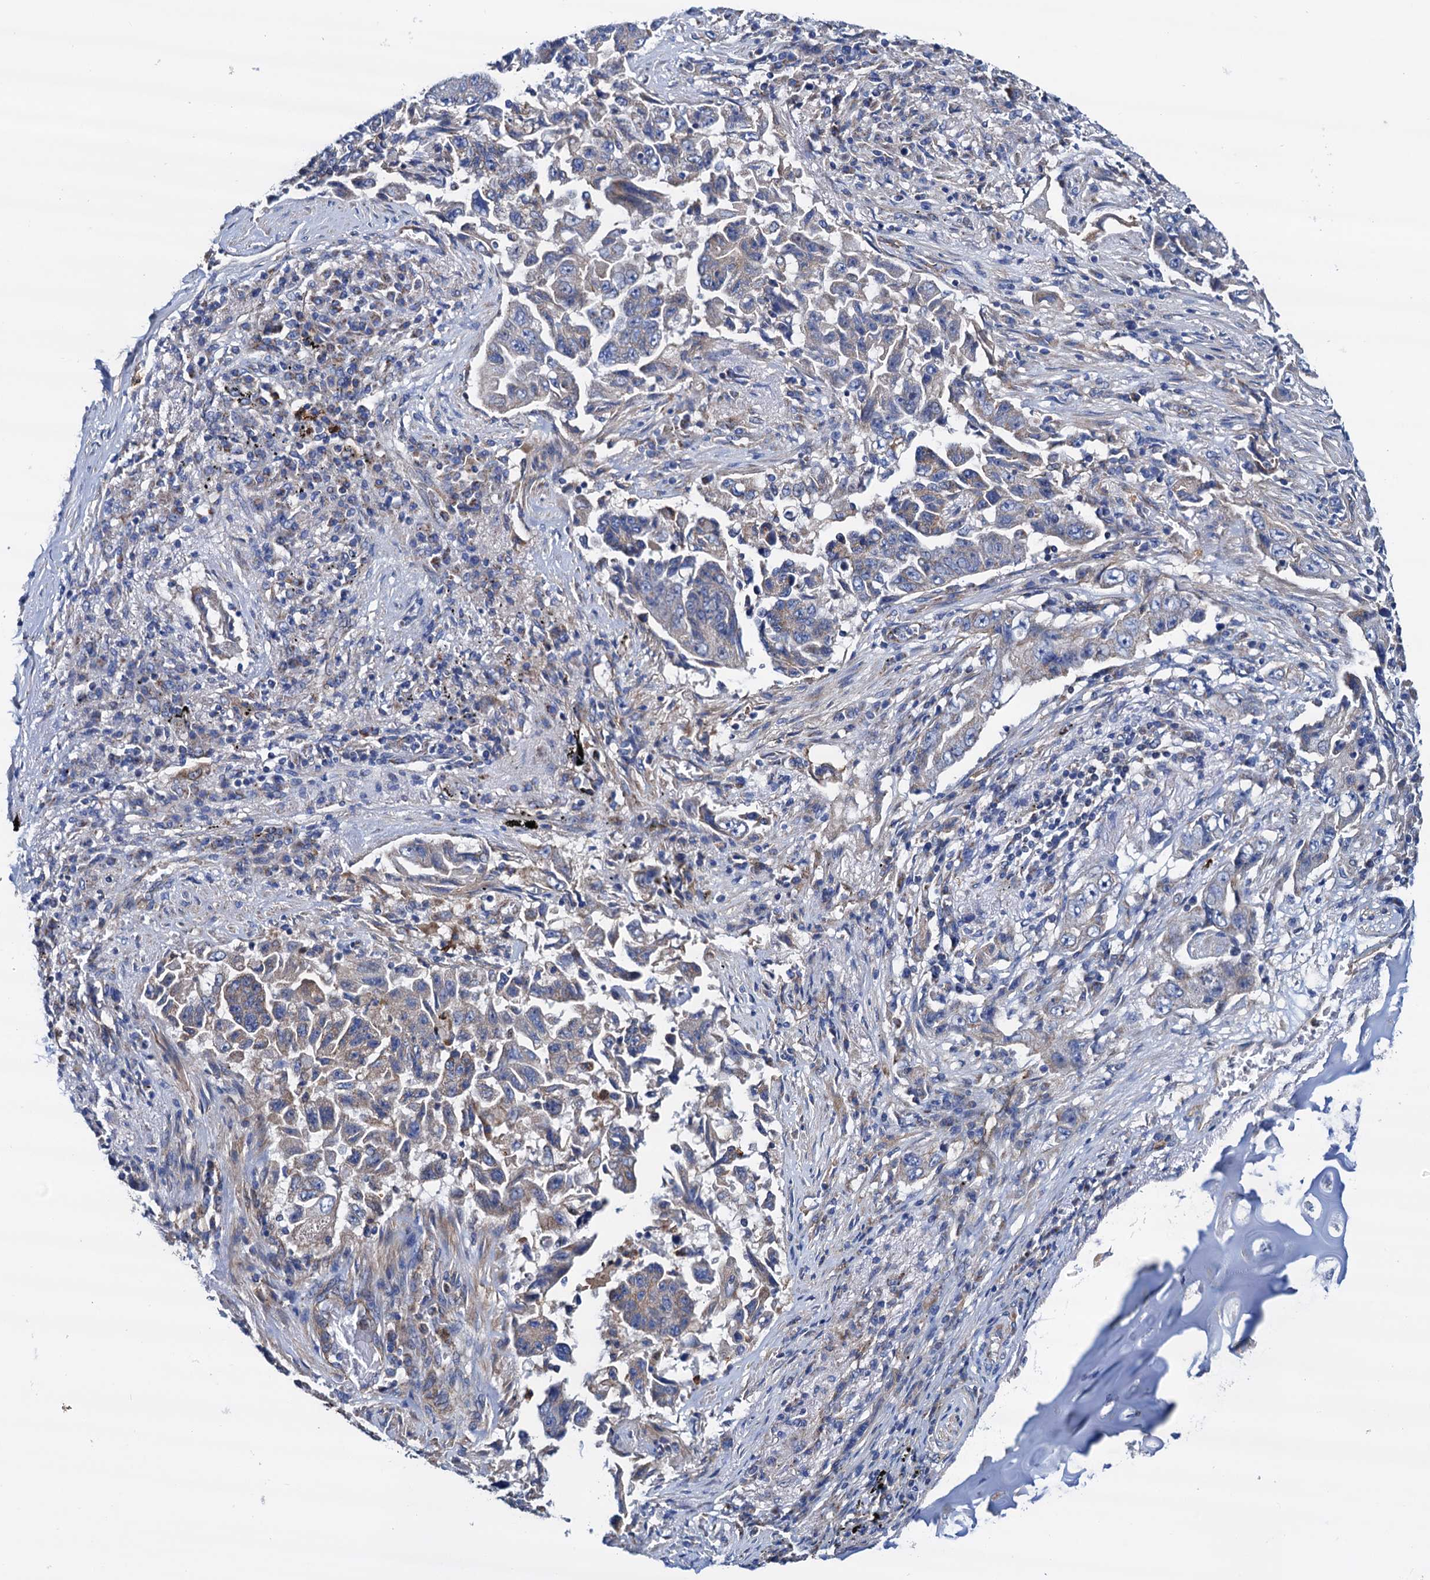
{"staining": {"intensity": "negative", "quantity": "none", "location": "none"}, "tissue": "lung cancer", "cell_type": "Tumor cells", "image_type": "cancer", "snomed": [{"axis": "morphology", "description": "Adenocarcinoma, NOS"}, {"axis": "topography", "description": "Lung"}], "caption": "Immunohistochemical staining of human adenocarcinoma (lung) exhibits no significant expression in tumor cells. (DAB (3,3'-diaminobenzidine) IHC visualized using brightfield microscopy, high magnification).", "gene": "RASSF9", "patient": {"sex": "female", "age": 51}}